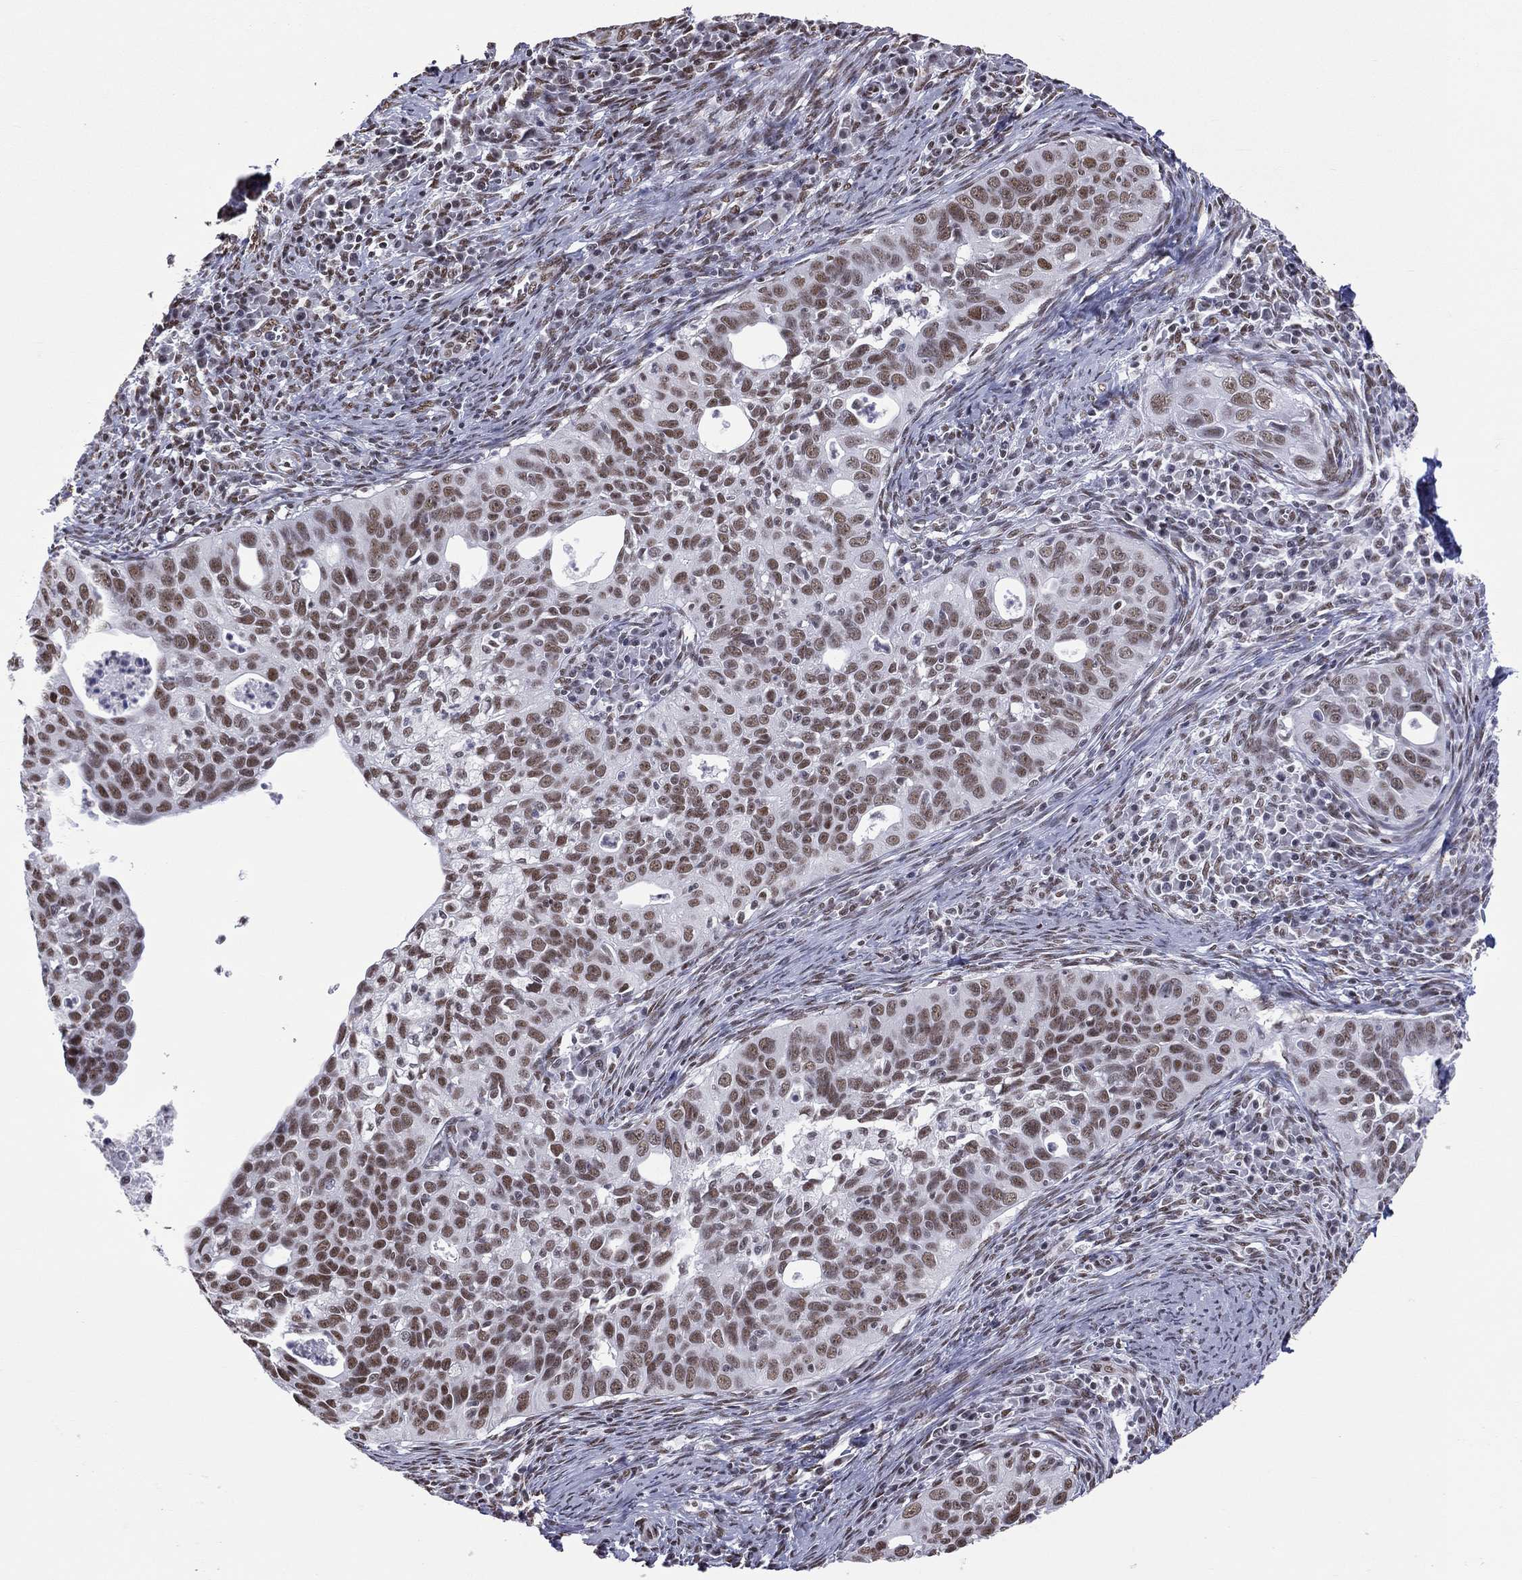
{"staining": {"intensity": "moderate", "quantity": ">75%", "location": "nuclear"}, "tissue": "cervical cancer", "cell_type": "Tumor cells", "image_type": "cancer", "snomed": [{"axis": "morphology", "description": "Squamous cell carcinoma, NOS"}, {"axis": "topography", "description": "Cervix"}], "caption": "Human squamous cell carcinoma (cervical) stained with a protein marker reveals moderate staining in tumor cells.", "gene": "ZNF7", "patient": {"sex": "female", "age": 26}}